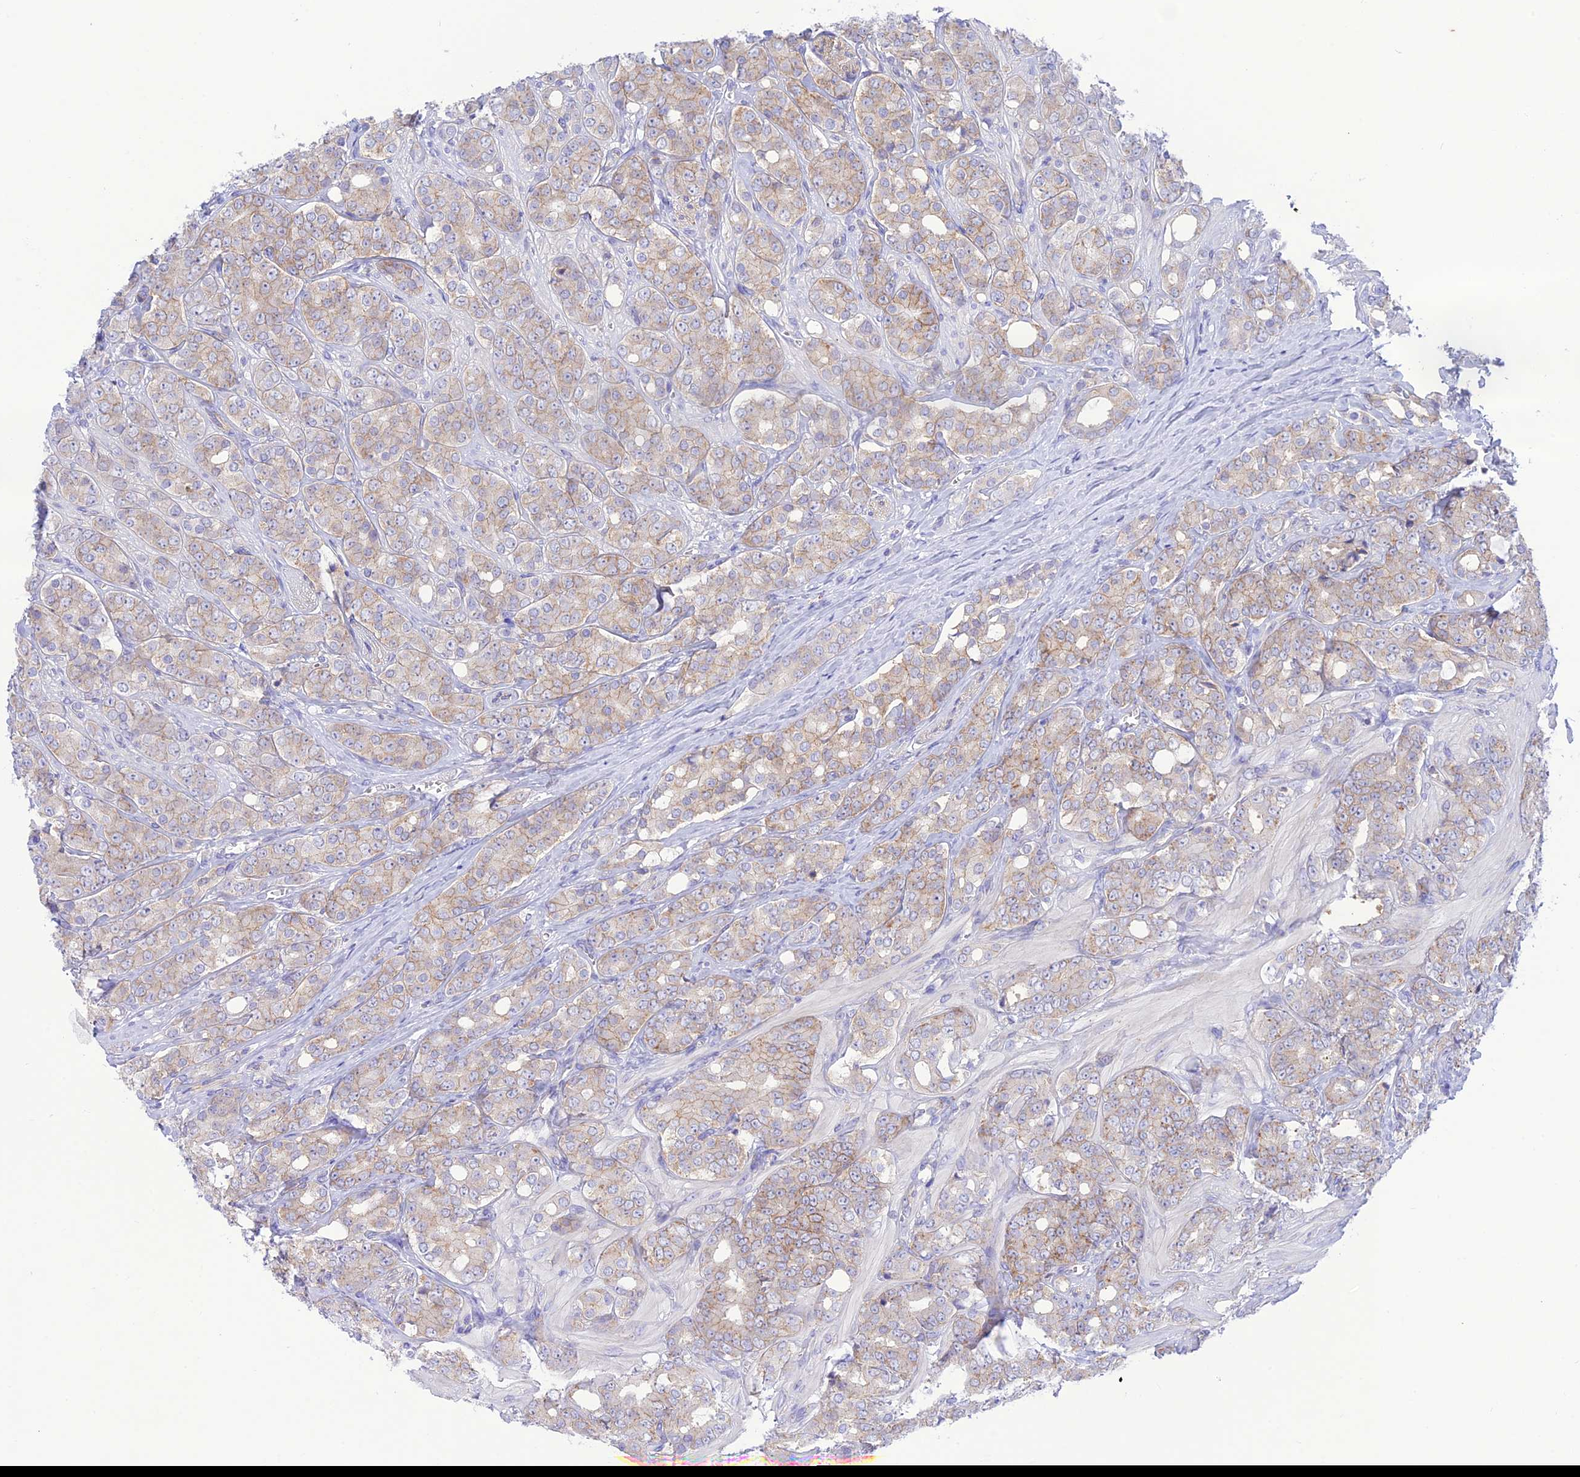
{"staining": {"intensity": "weak", "quantity": ">75%", "location": "cytoplasmic/membranous"}, "tissue": "prostate cancer", "cell_type": "Tumor cells", "image_type": "cancer", "snomed": [{"axis": "morphology", "description": "Adenocarcinoma, High grade"}, {"axis": "topography", "description": "Prostate"}], "caption": "A brown stain shows weak cytoplasmic/membranous staining of a protein in prostate cancer (adenocarcinoma (high-grade)) tumor cells.", "gene": "CHSY3", "patient": {"sex": "male", "age": 62}}